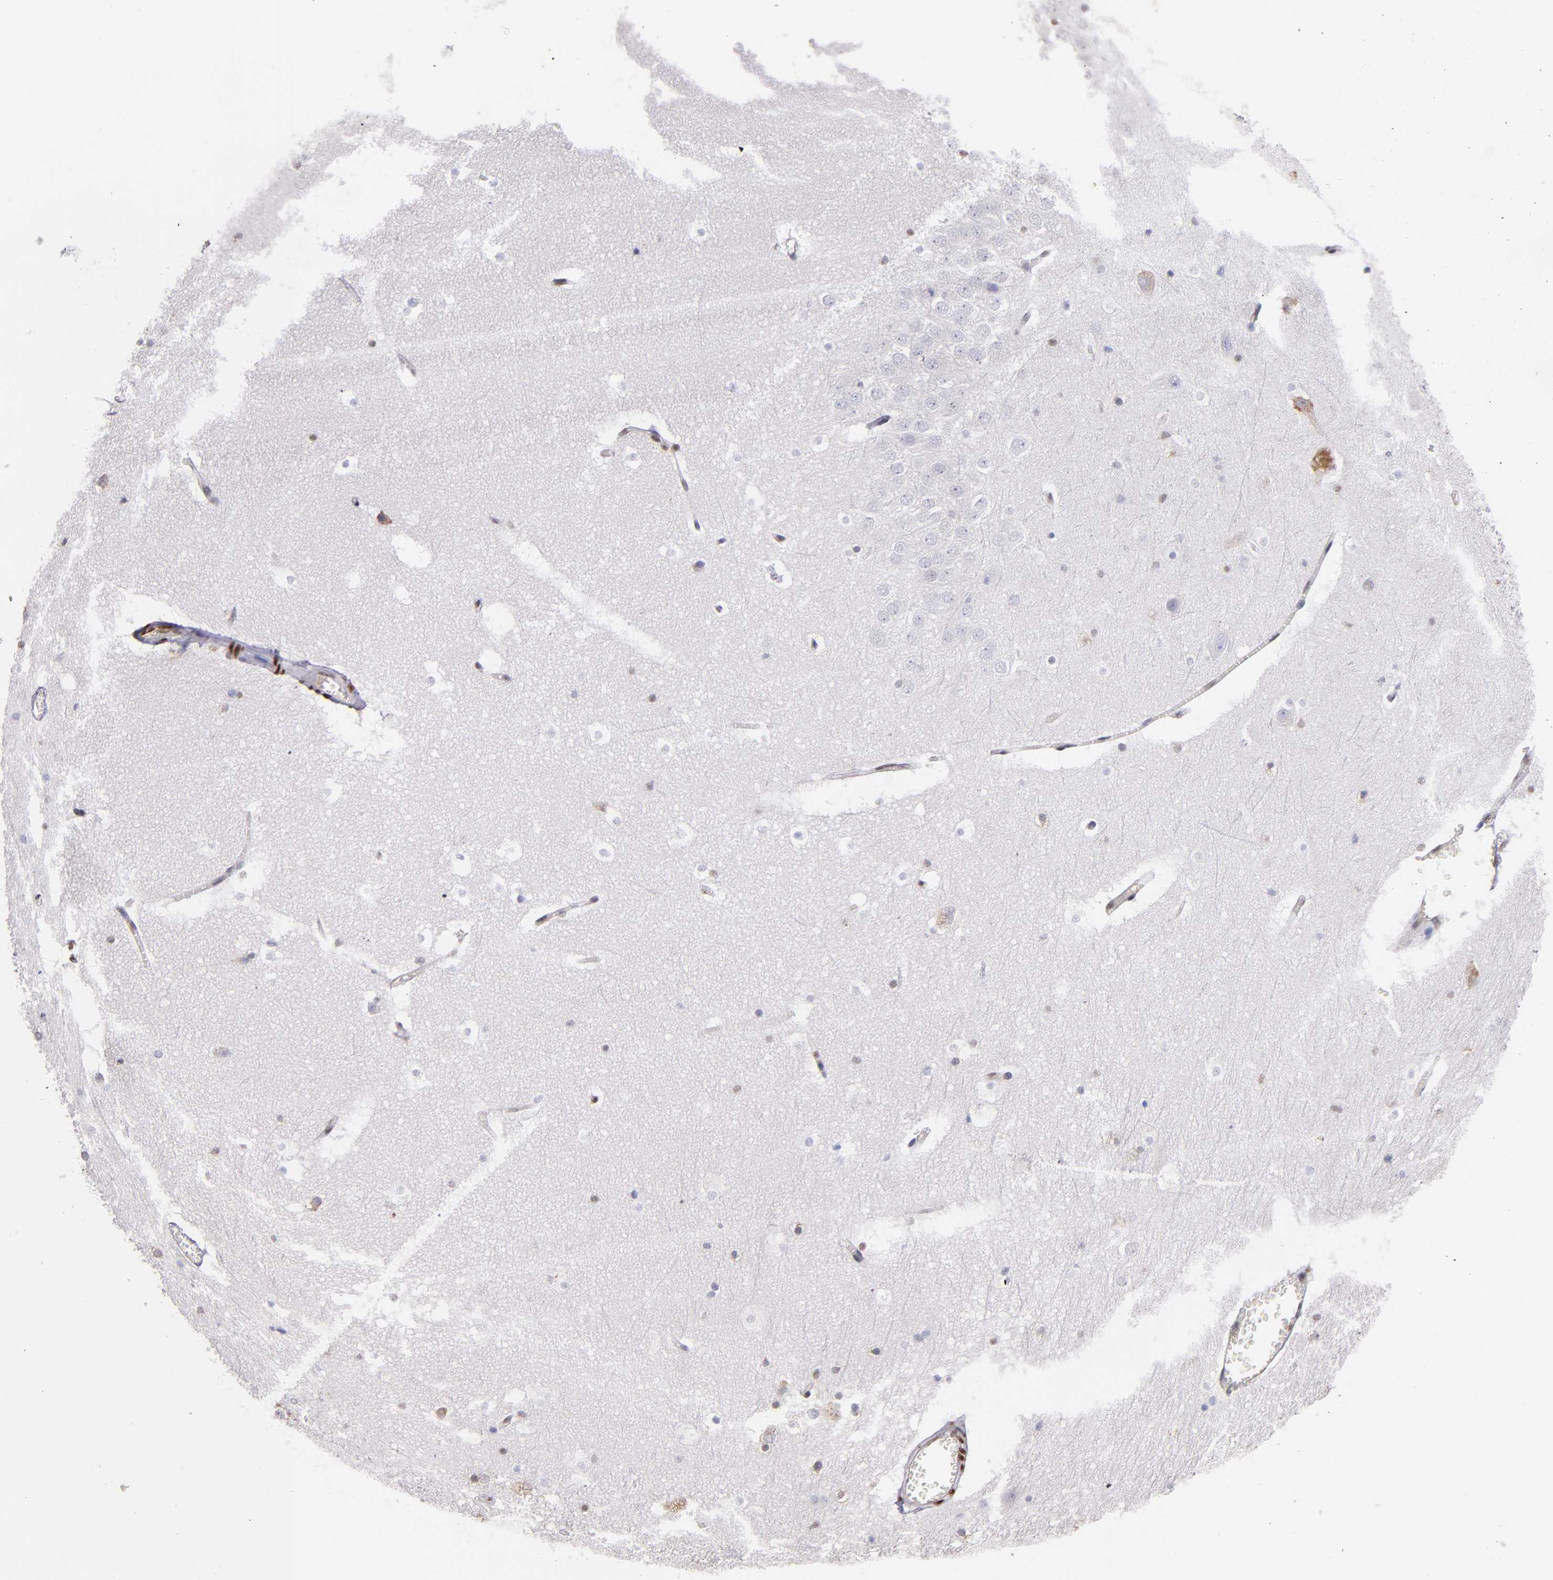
{"staining": {"intensity": "negative", "quantity": "none", "location": "none"}, "tissue": "hippocampus", "cell_type": "Glial cells", "image_type": "normal", "snomed": [{"axis": "morphology", "description": "Normal tissue, NOS"}, {"axis": "topography", "description": "Hippocampus"}], "caption": "Immunohistochemistry (IHC) image of normal hippocampus: hippocampus stained with DAB (3,3'-diaminobenzidine) reveals no significant protein positivity in glial cells. (Brightfield microscopy of DAB (3,3'-diaminobenzidine) IHC at high magnification).", "gene": "SRF", "patient": {"sex": "male", "age": 45}}